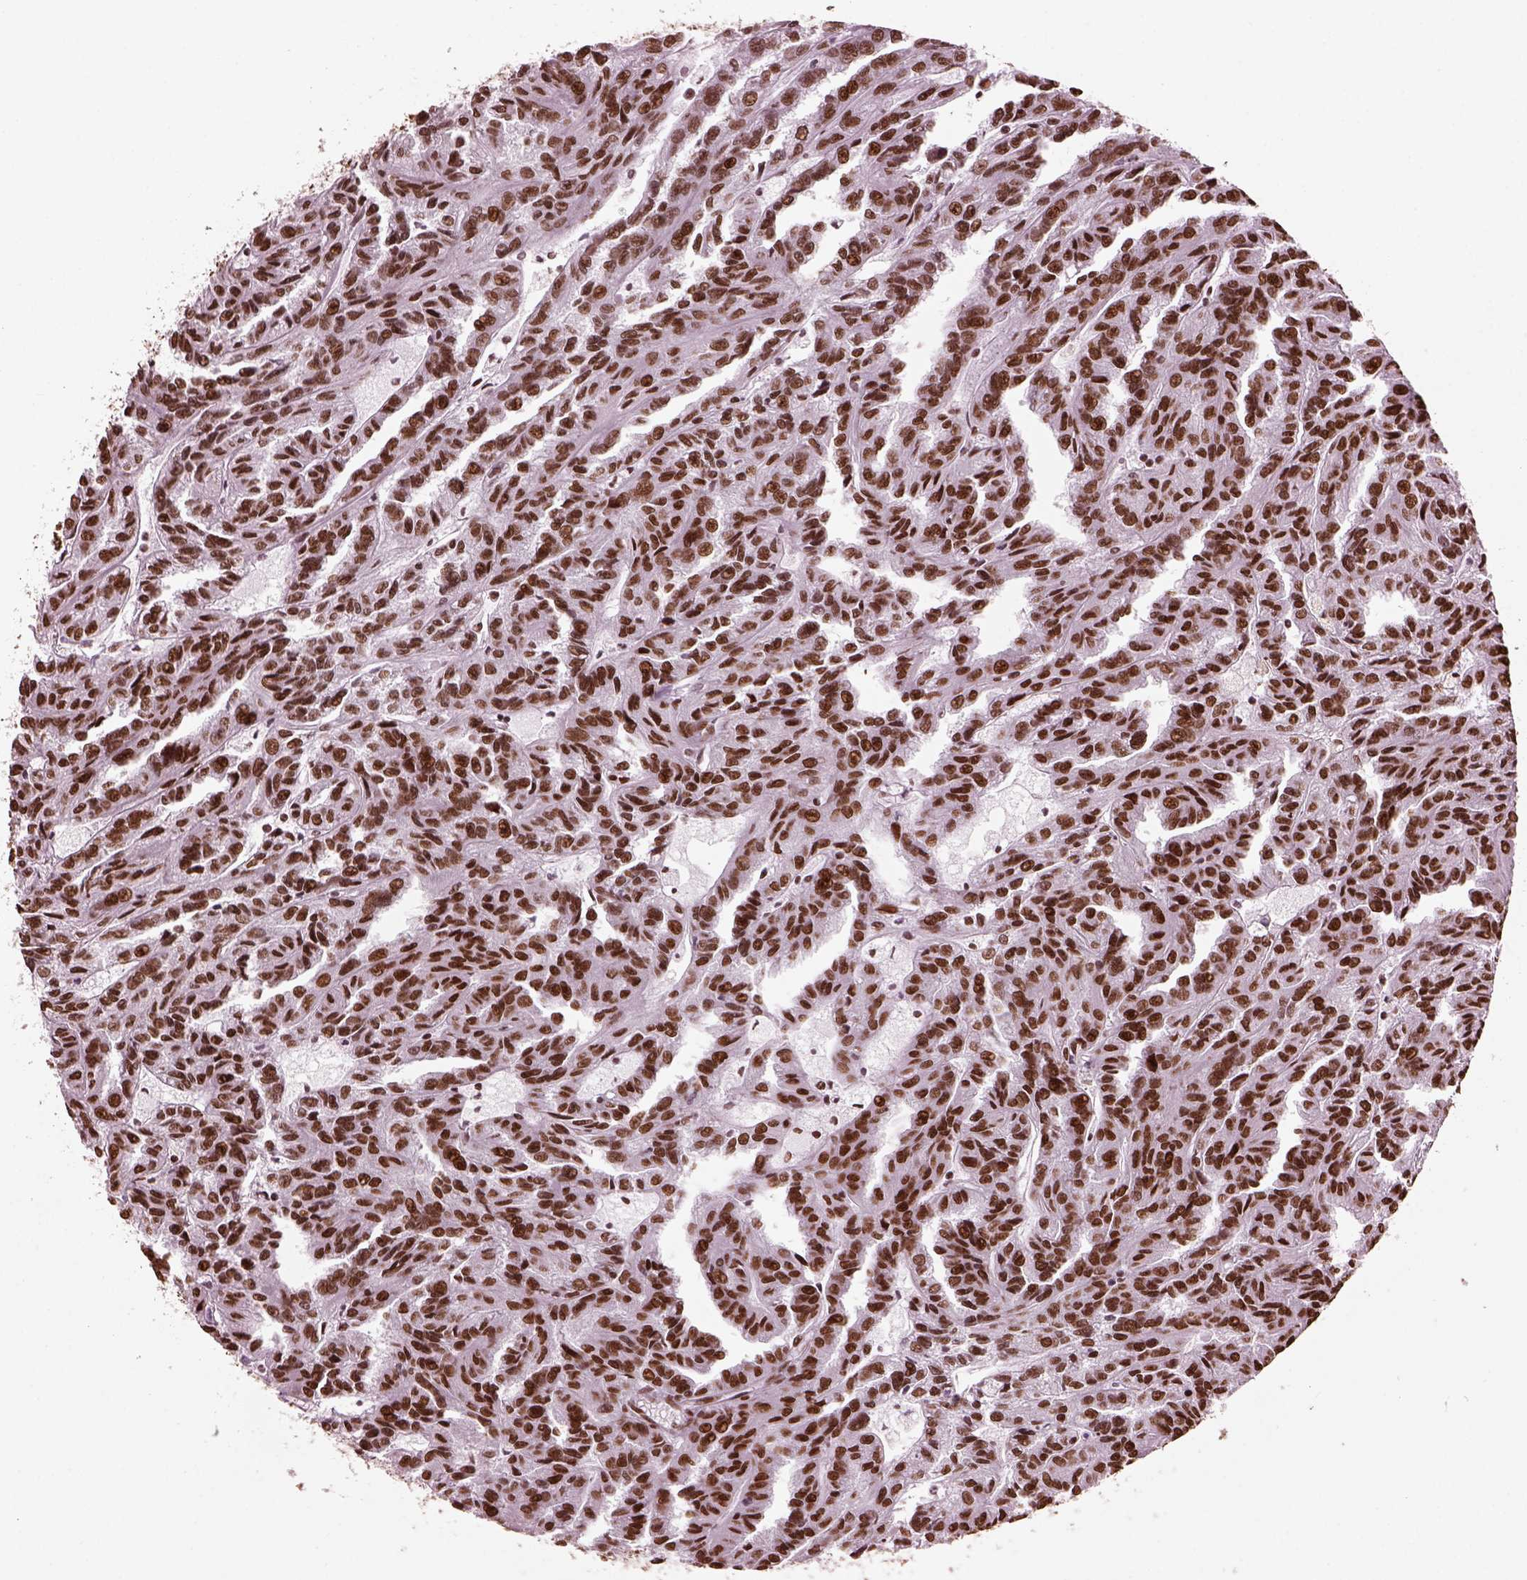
{"staining": {"intensity": "strong", "quantity": ">75%", "location": "nuclear"}, "tissue": "renal cancer", "cell_type": "Tumor cells", "image_type": "cancer", "snomed": [{"axis": "morphology", "description": "Adenocarcinoma, NOS"}, {"axis": "topography", "description": "Kidney"}], "caption": "Immunohistochemistry image of human renal cancer stained for a protein (brown), which exhibits high levels of strong nuclear positivity in about >75% of tumor cells.", "gene": "CBFA2T3", "patient": {"sex": "male", "age": 79}}